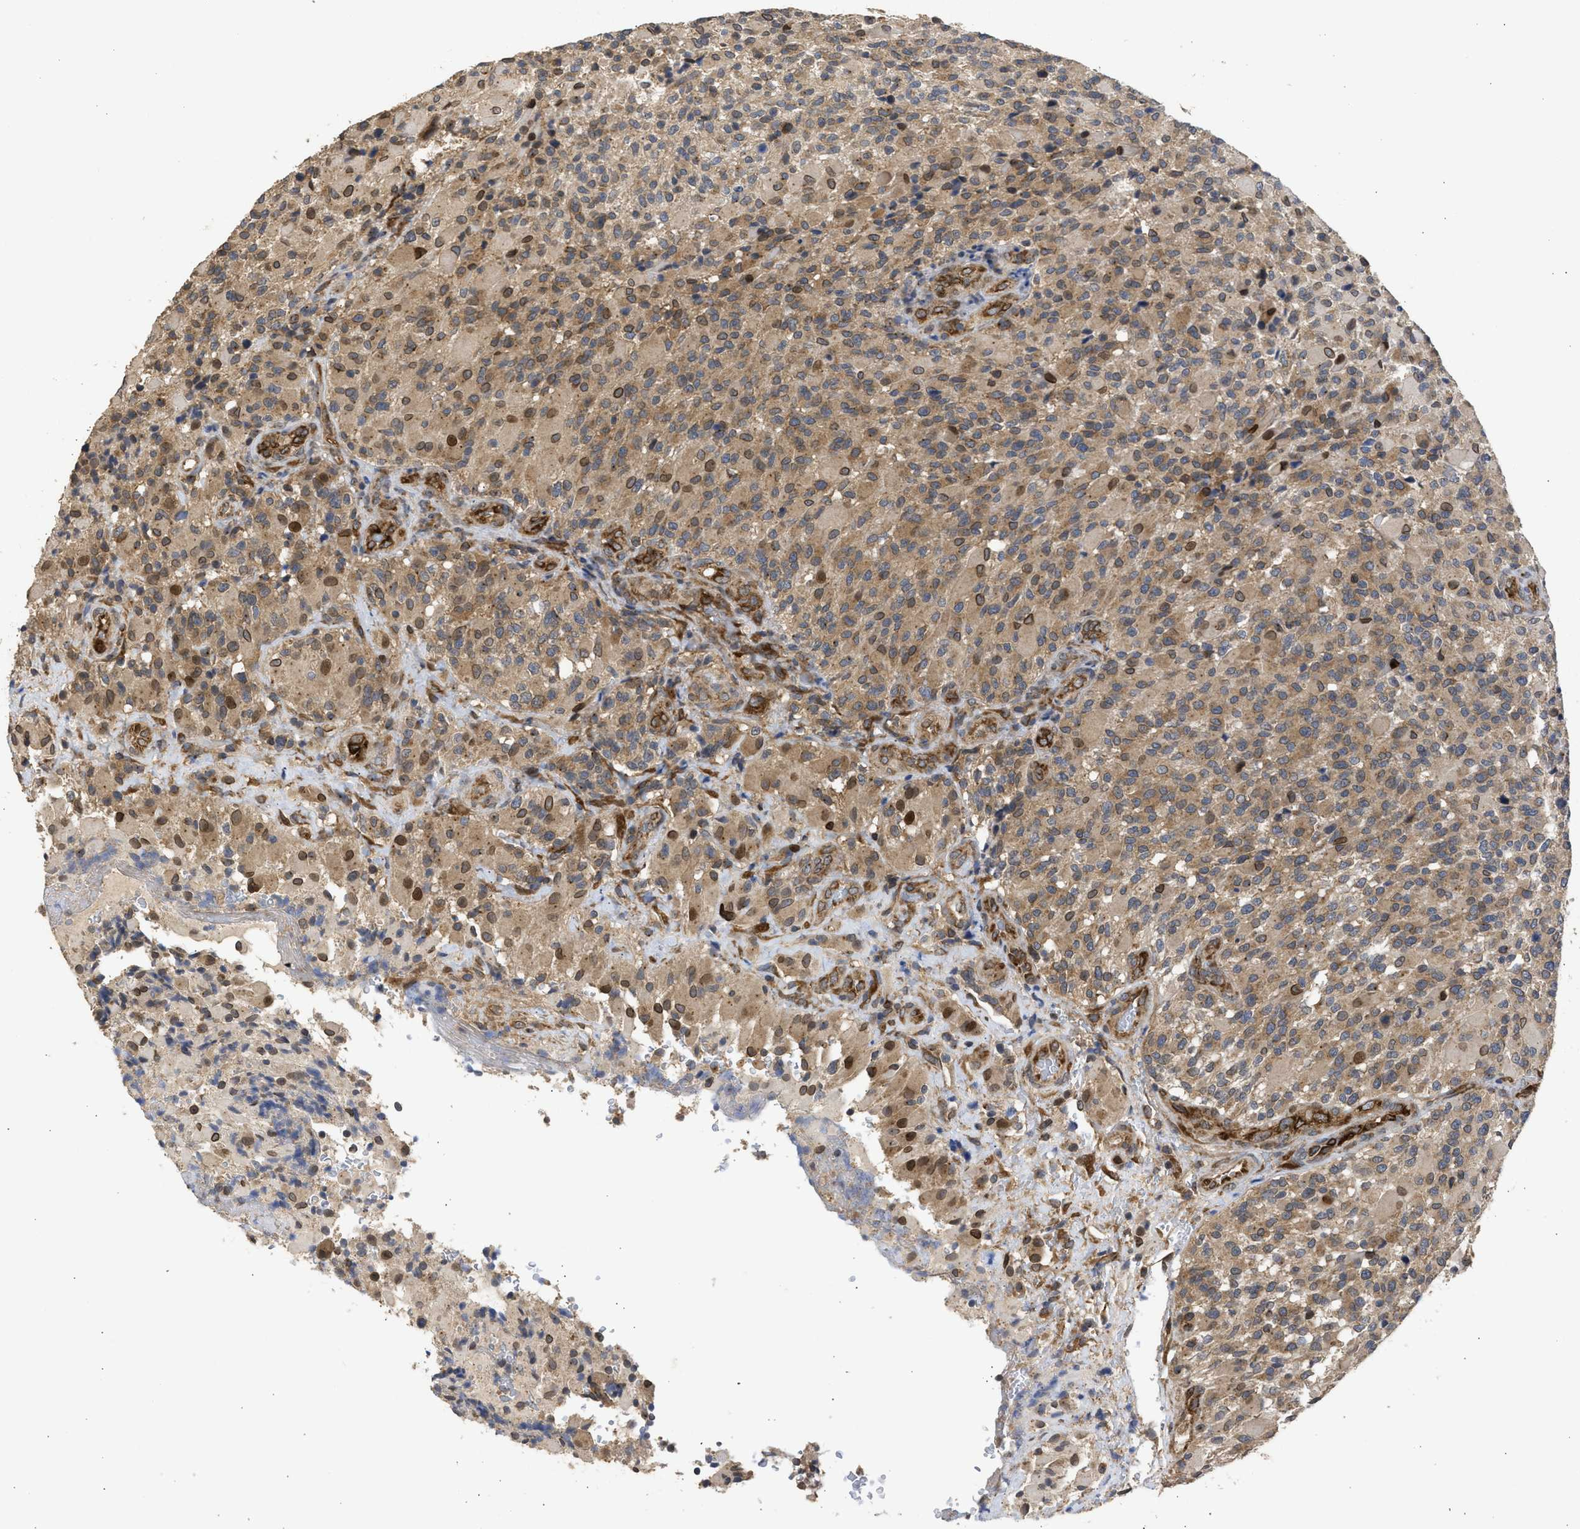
{"staining": {"intensity": "moderate", "quantity": "25%-75%", "location": "cytoplasmic/membranous,nuclear"}, "tissue": "glioma", "cell_type": "Tumor cells", "image_type": "cancer", "snomed": [{"axis": "morphology", "description": "Glioma, malignant, High grade"}, {"axis": "topography", "description": "Brain"}], "caption": "Immunohistochemistry staining of high-grade glioma (malignant), which exhibits medium levels of moderate cytoplasmic/membranous and nuclear staining in approximately 25%-75% of tumor cells indicating moderate cytoplasmic/membranous and nuclear protein positivity. The staining was performed using DAB (brown) for protein detection and nuclei were counterstained in hematoxylin (blue).", "gene": "DNAJC1", "patient": {"sex": "male", "age": 71}}